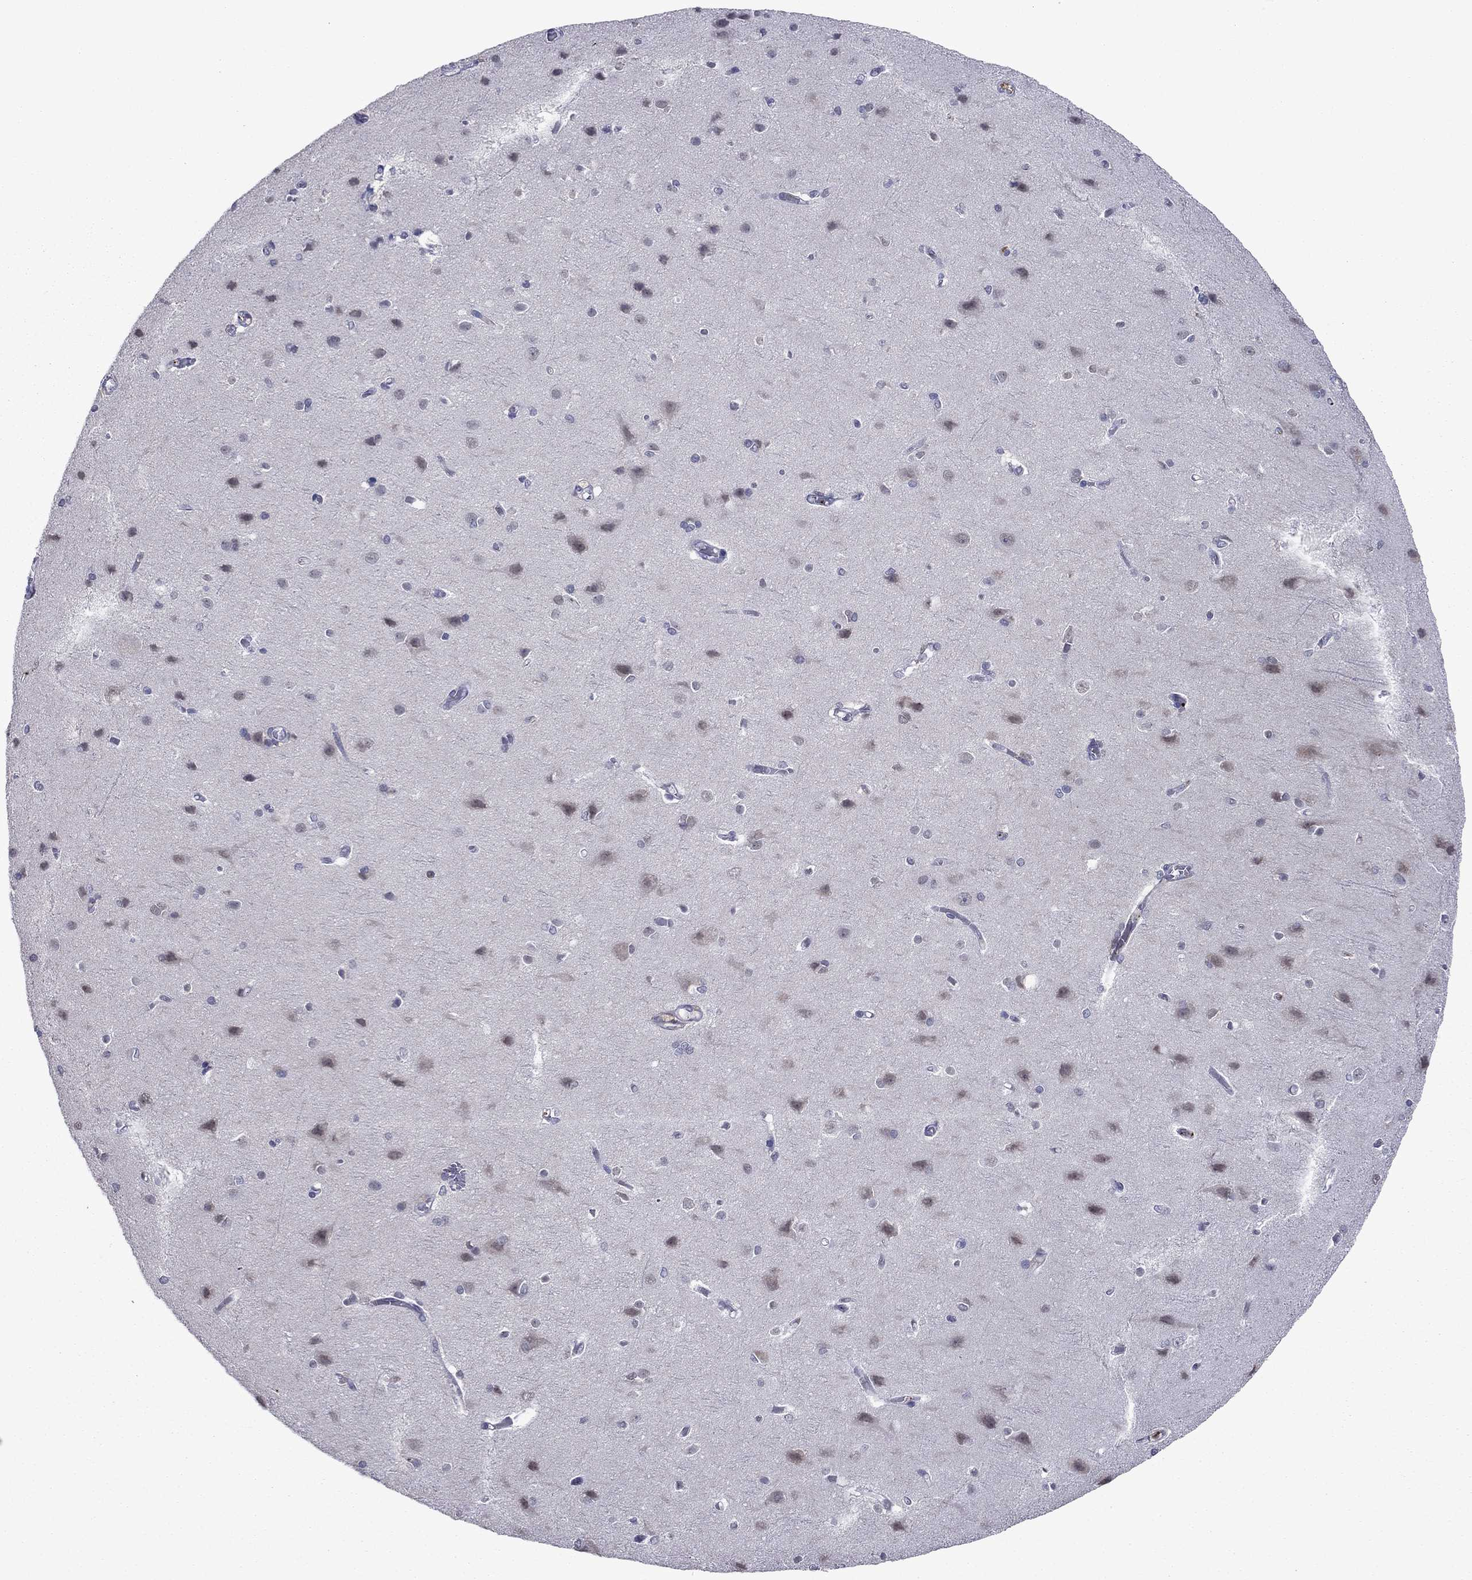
{"staining": {"intensity": "negative", "quantity": "none", "location": "none"}, "tissue": "cerebral cortex", "cell_type": "Endothelial cells", "image_type": "normal", "snomed": [{"axis": "morphology", "description": "Normal tissue, NOS"}, {"axis": "topography", "description": "Cerebral cortex"}], "caption": "The IHC micrograph has no significant positivity in endothelial cells of cerebral cortex.", "gene": "HPX", "patient": {"sex": "male", "age": 37}}